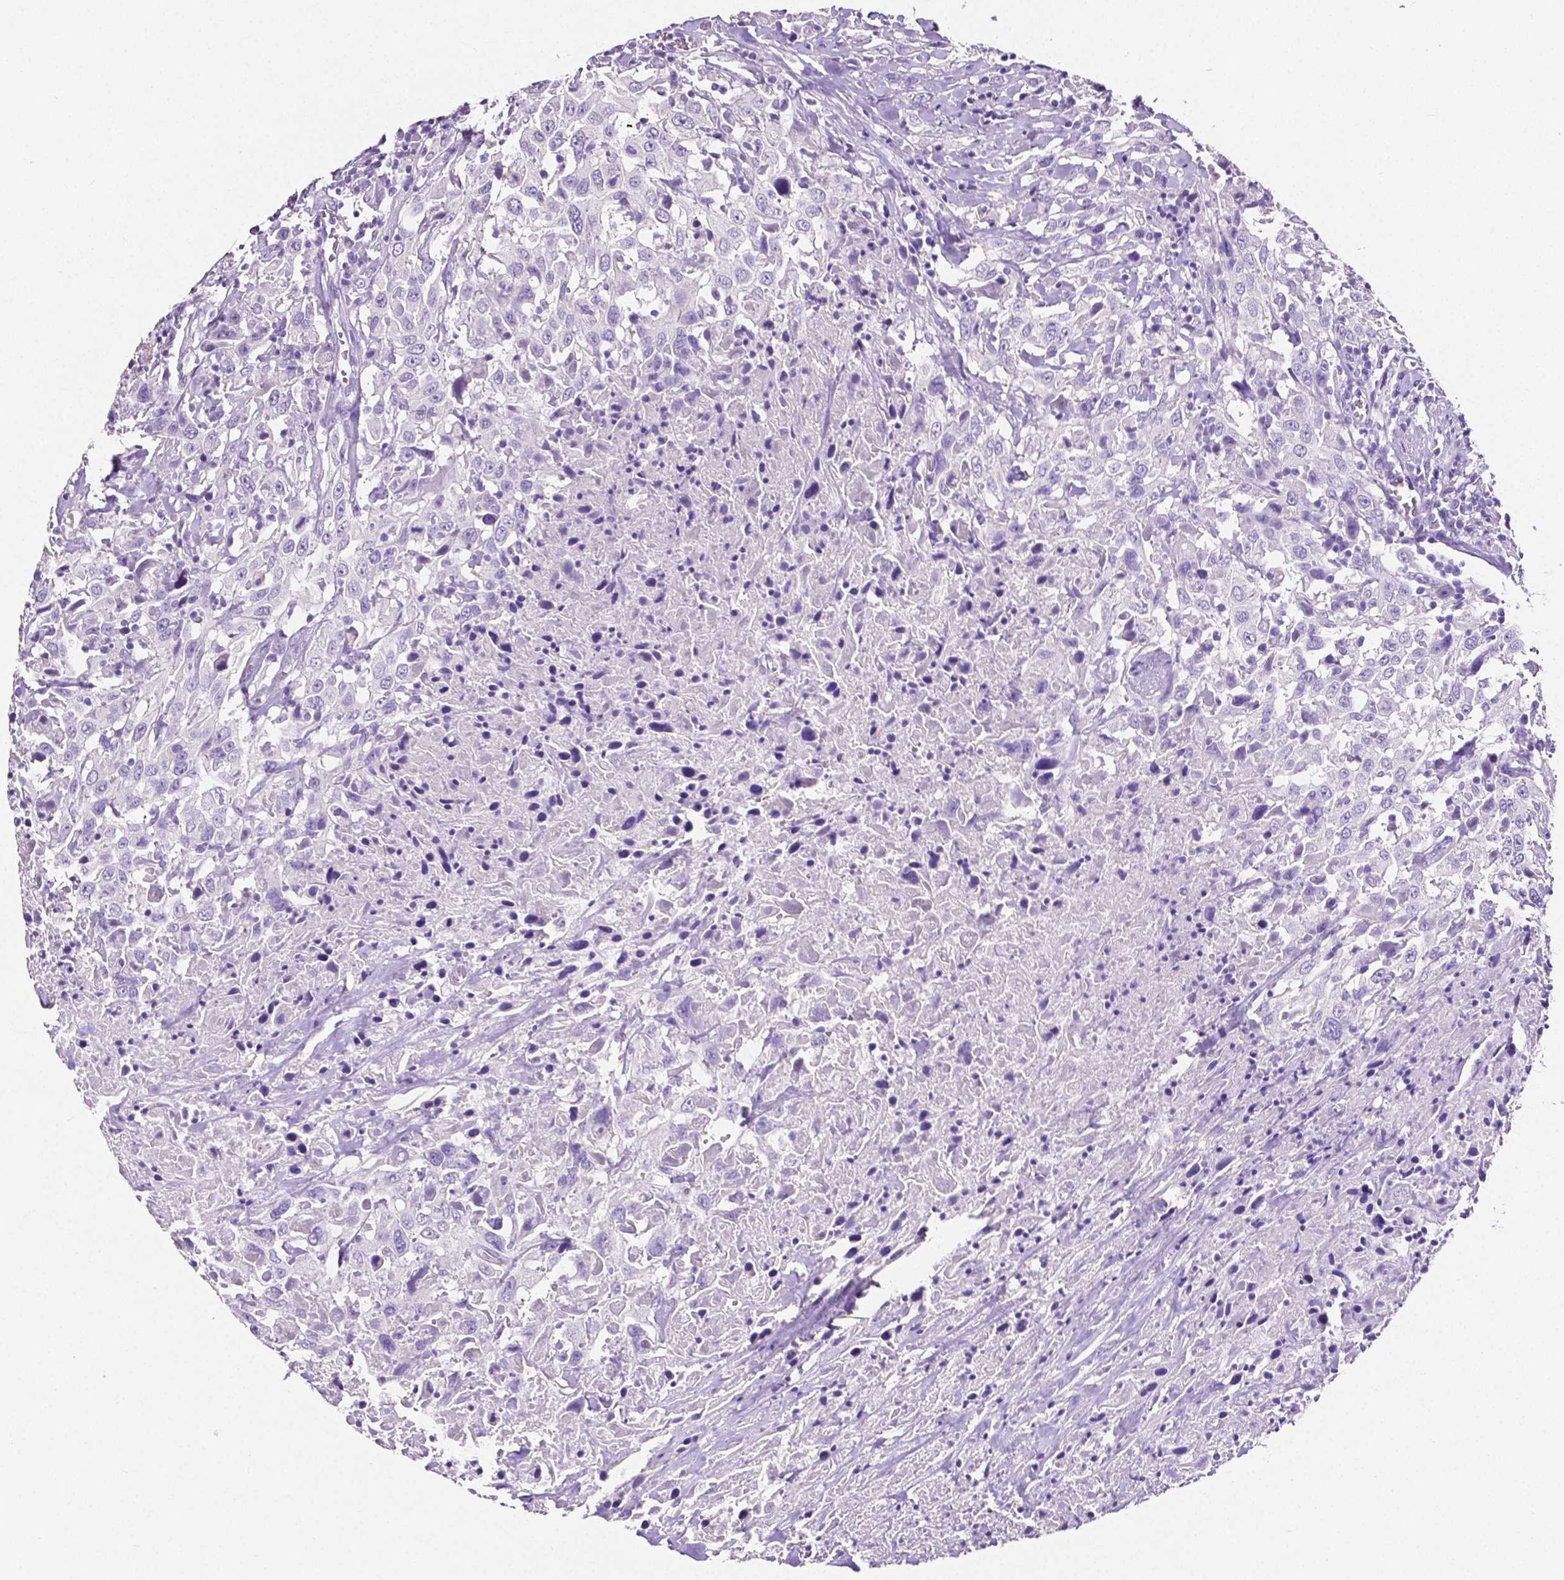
{"staining": {"intensity": "negative", "quantity": "none", "location": "none"}, "tissue": "urothelial cancer", "cell_type": "Tumor cells", "image_type": "cancer", "snomed": [{"axis": "morphology", "description": "Urothelial carcinoma, High grade"}, {"axis": "topography", "description": "Urinary bladder"}], "caption": "Immunohistochemistry (IHC) photomicrograph of neoplastic tissue: high-grade urothelial carcinoma stained with DAB demonstrates no significant protein positivity in tumor cells.", "gene": "SLC22A2", "patient": {"sex": "male", "age": 61}}